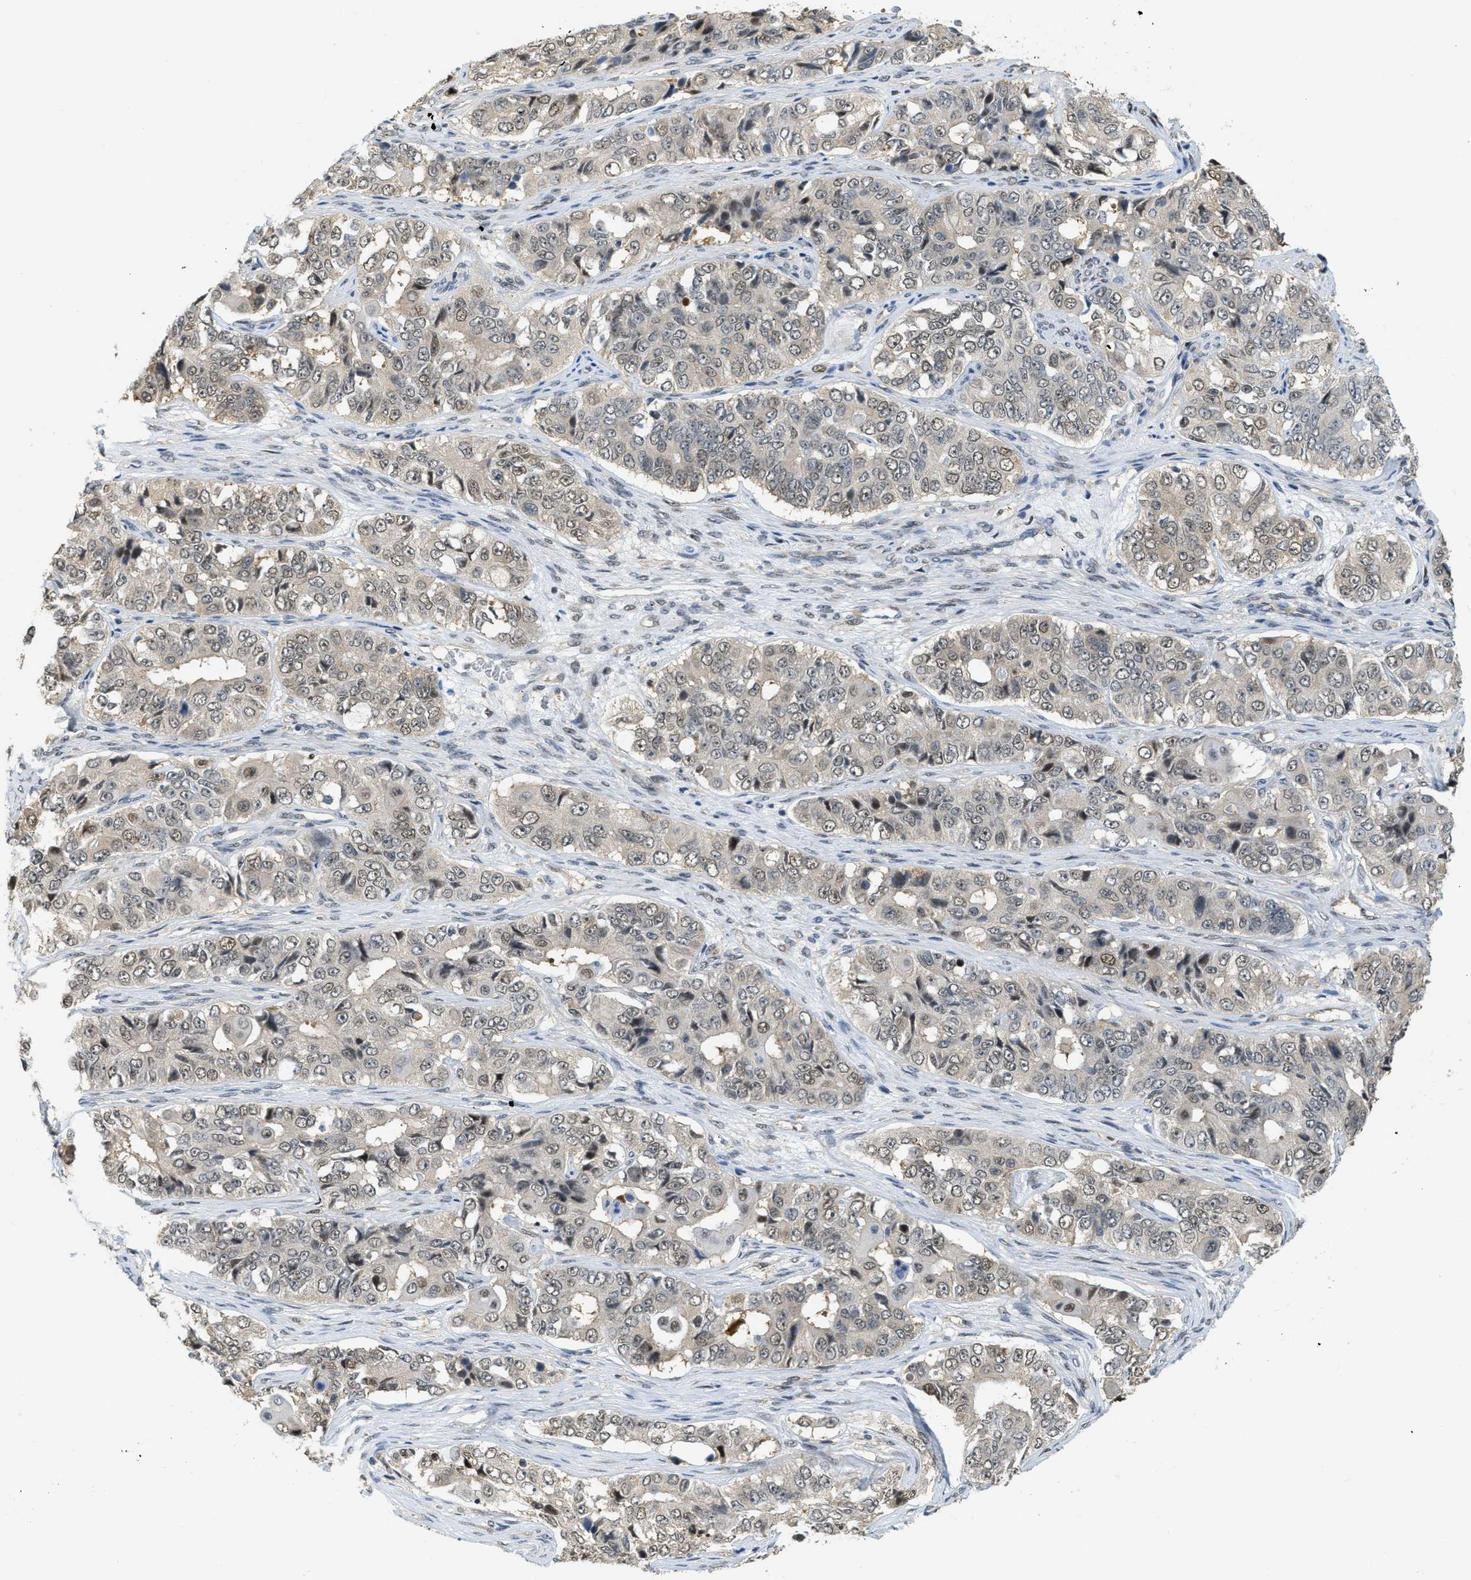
{"staining": {"intensity": "weak", "quantity": ">75%", "location": "nuclear"}, "tissue": "ovarian cancer", "cell_type": "Tumor cells", "image_type": "cancer", "snomed": [{"axis": "morphology", "description": "Carcinoma, endometroid"}, {"axis": "topography", "description": "Ovary"}], "caption": "IHC micrograph of neoplastic tissue: ovarian cancer stained using immunohistochemistry (IHC) shows low levels of weak protein expression localized specifically in the nuclear of tumor cells, appearing as a nuclear brown color.", "gene": "PSMC5", "patient": {"sex": "female", "age": 51}}